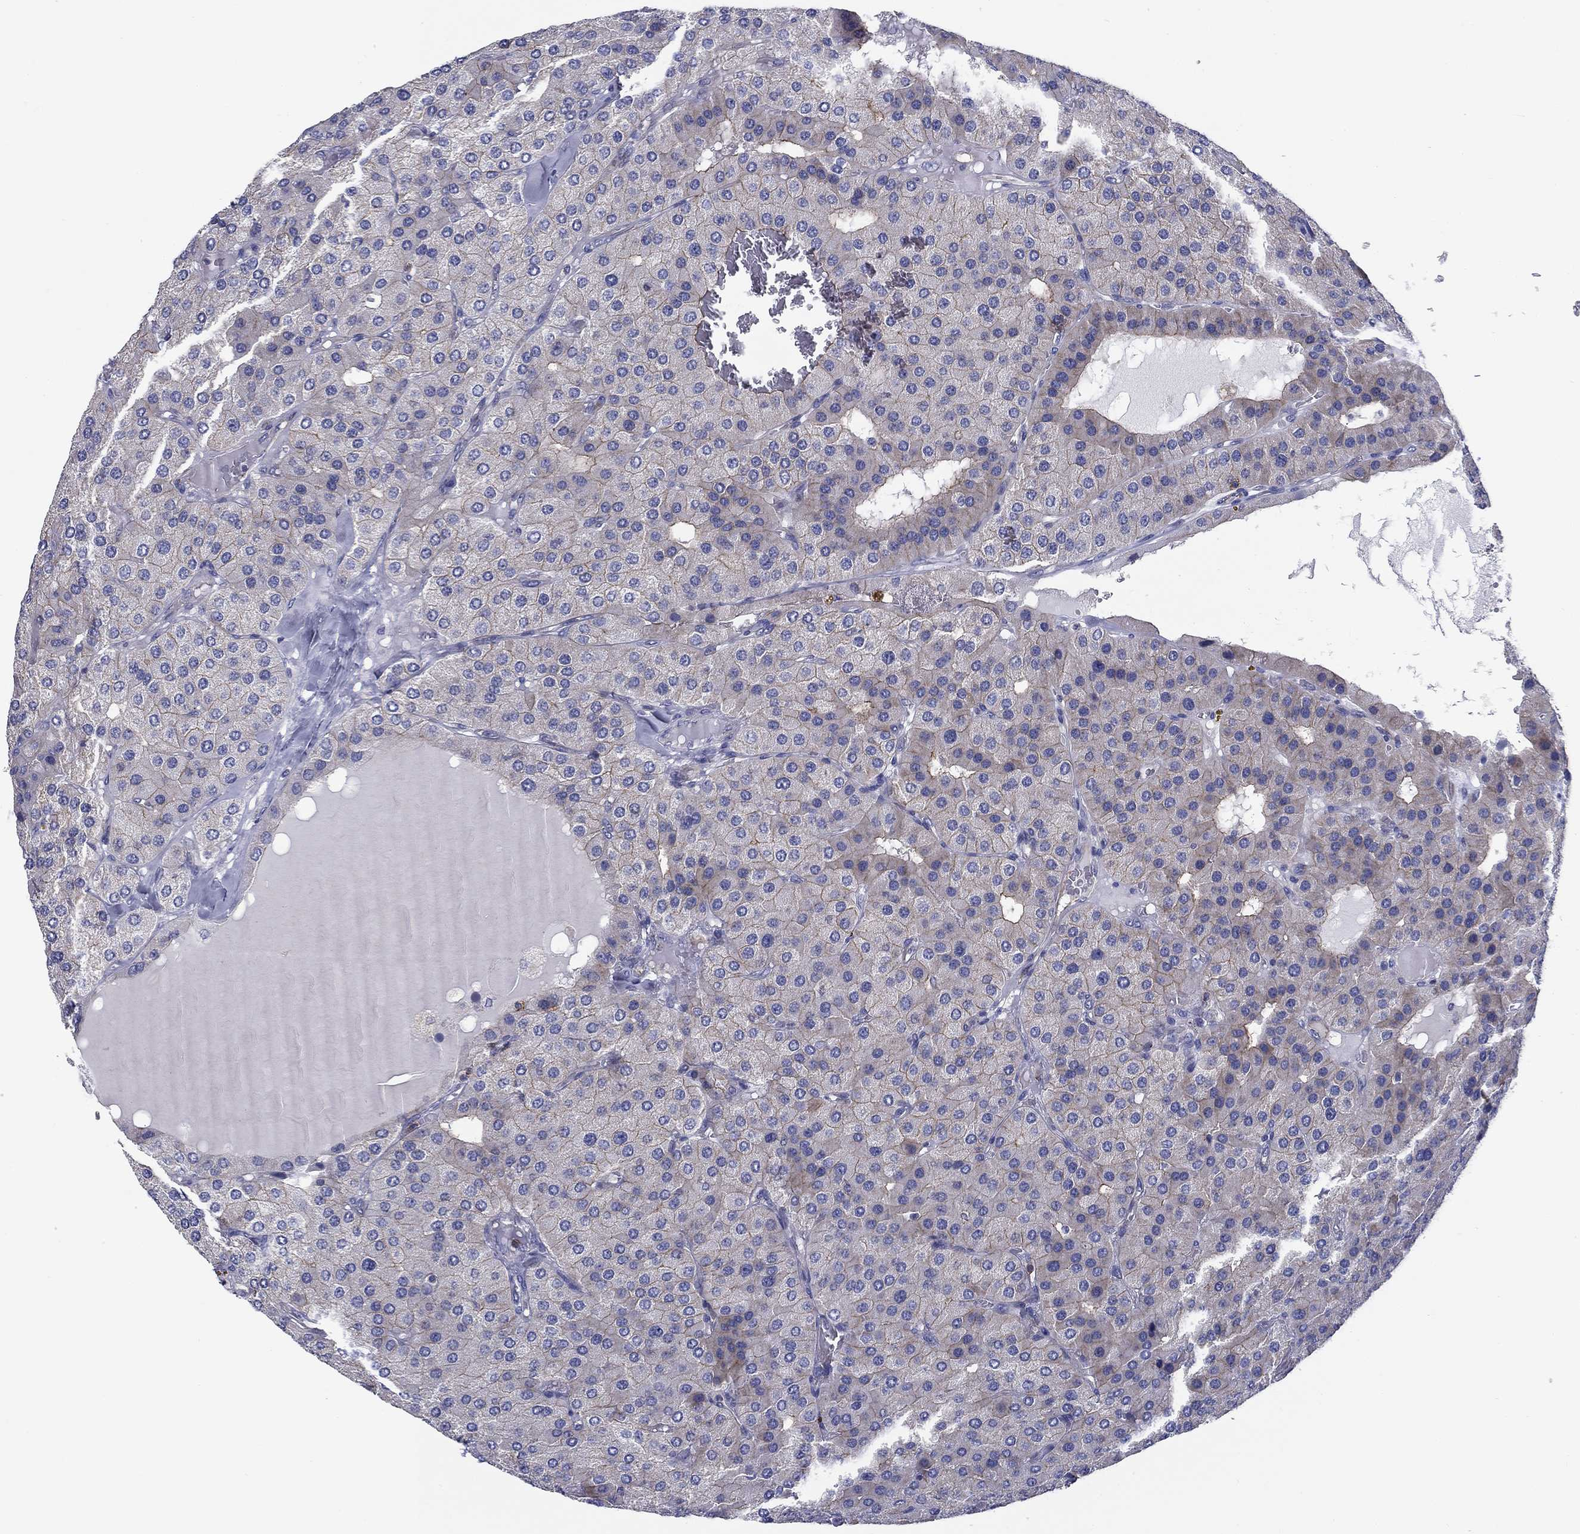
{"staining": {"intensity": "weak", "quantity": "25%-75%", "location": "cytoplasmic/membranous"}, "tissue": "parathyroid gland", "cell_type": "Glandular cells", "image_type": "normal", "snomed": [{"axis": "morphology", "description": "Normal tissue, NOS"}, {"axis": "morphology", "description": "Adenoma, NOS"}, {"axis": "topography", "description": "Parathyroid gland"}], "caption": "Normal parathyroid gland exhibits weak cytoplasmic/membranous expression in approximately 25%-75% of glandular cells.", "gene": "SIT1", "patient": {"sex": "female", "age": 86}}